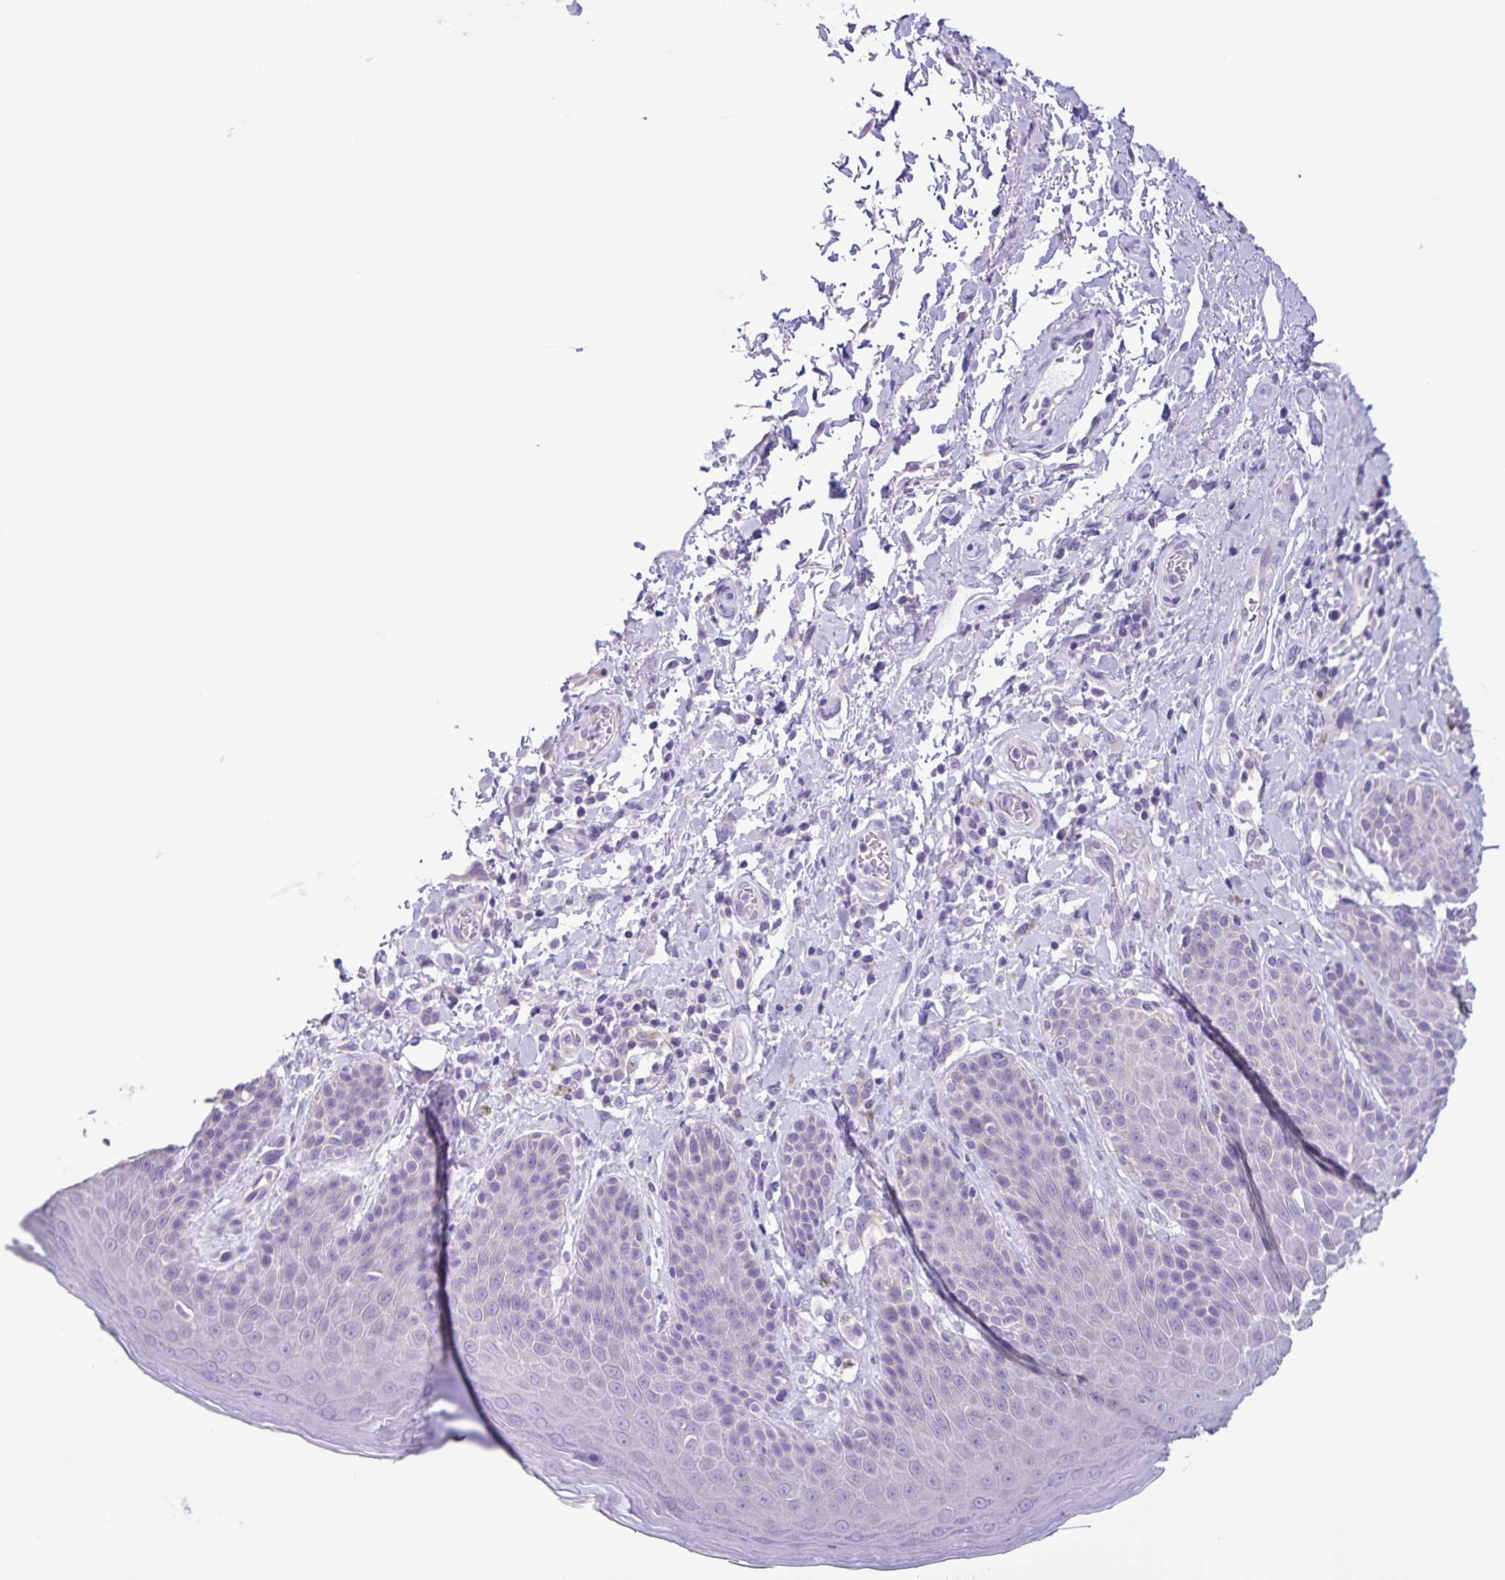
{"staining": {"intensity": "negative", "quantity": "none", "location": "none"}, "tissue": "skin", "cell_type": "Epidermal cells", "image_type": "normal", "snomed": [{"axis": "morphology", "description": "Normal tissue, NOS"}, {"axis": "topography", "description": "Anal"}, {"axis": "topography", "description": "Peripheral nerve tissue"}], "caption": "Benign skin was stained to show a protein in brown. There is no significant staining in epidermal cells. (DAB (3,3'-diaminobenzidine) IHC, high magnification).", "gene": "CAPSL", "patient": {"sex": "male", "age": 51}}